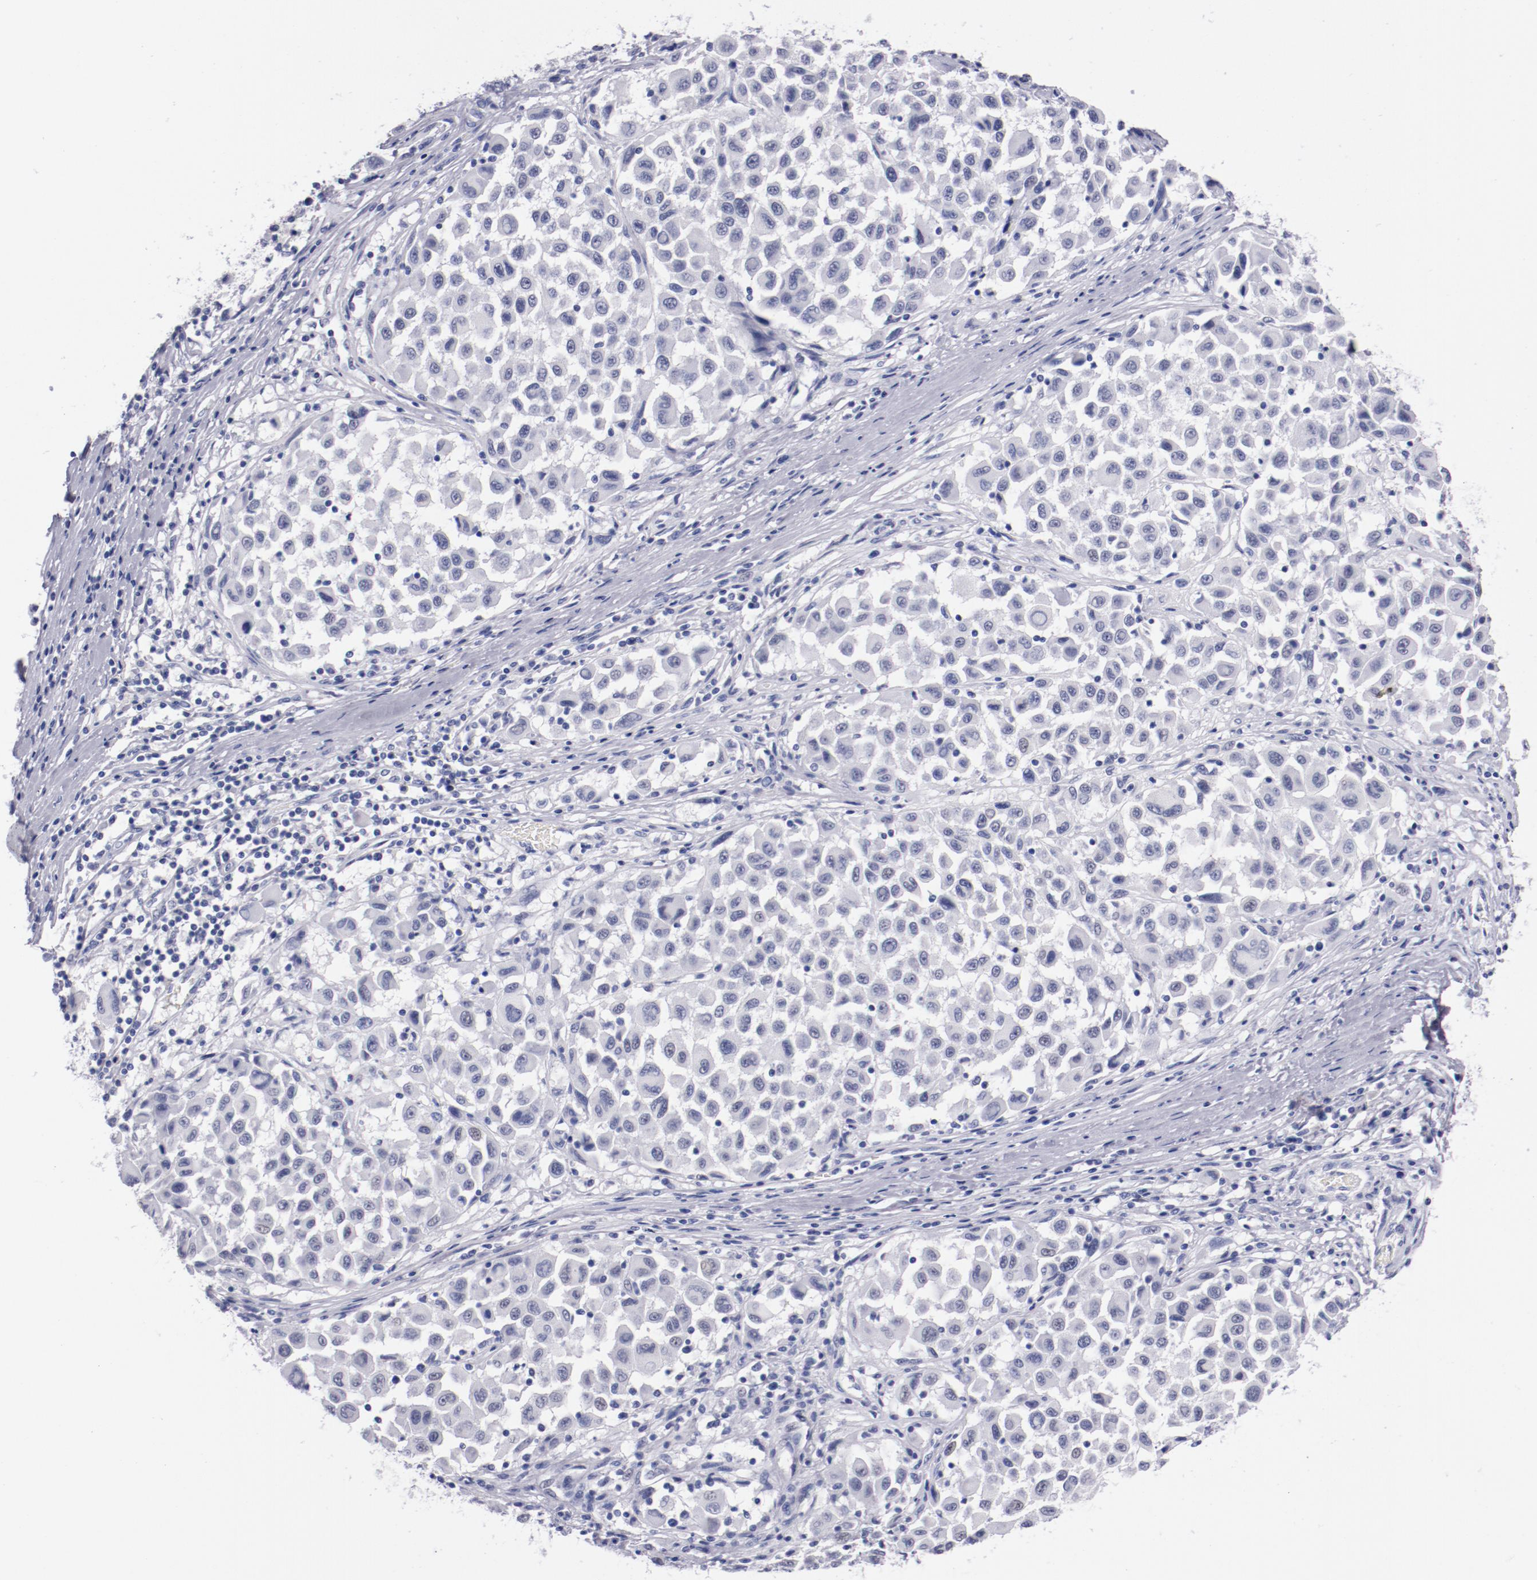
{"staining": {"intensity": "negative", "quantity": "none", "location": "none"}, "tissue": "melanoma", "cell_type": "Tumor cells", "image_type": "cancer", "snomed": [{"axis": "morphology", "description": "Malignant melanoma, Metastatic site"}, {"axis": "topography", "description": "Lymph node"}], "caption": "Tumor cells are negative for brown protein staining in melanoma.", "gene": "HNF1B", "patient": {"sex": "male", "age": 61}}